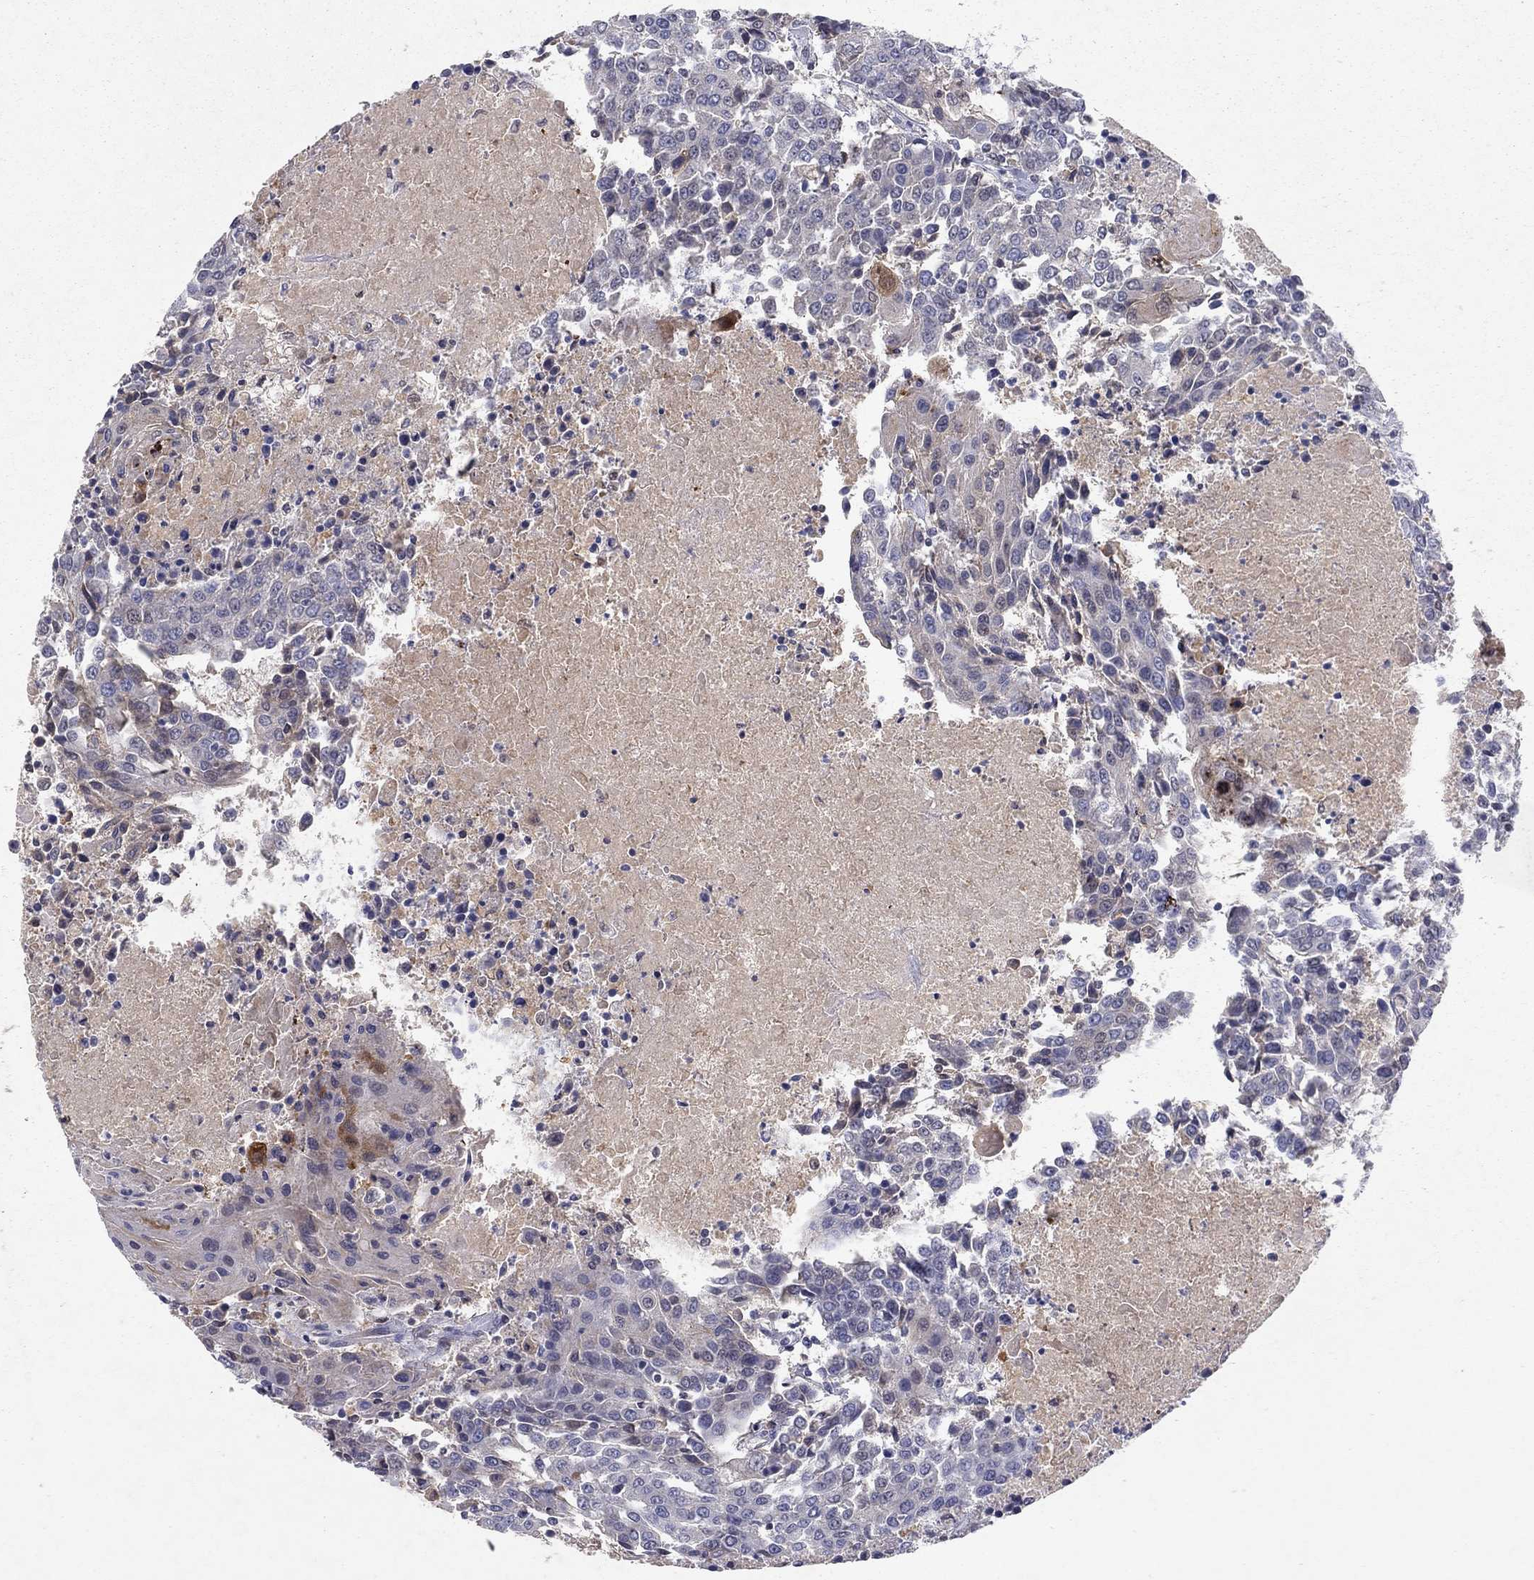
{"staining": {"intensity": "negative", "quantity": "none", "location": "none"}, "tissue": "urothelial cancer", "cell_type": "Tumor cells", "image_type": "cancer", "snomed": [{"axis": "morphology", "description": "Urothelial carcinoma, High grade"}, {"axis": "topography", "description": "Urinary bladder"}], "caption": "Urothelial carcinoma (high-grade) was stained to show a protein in brown. There is no significant staining in tumor cells.", "gene": "CRTC1", "patient": {"sex": "female", "age": 85}}